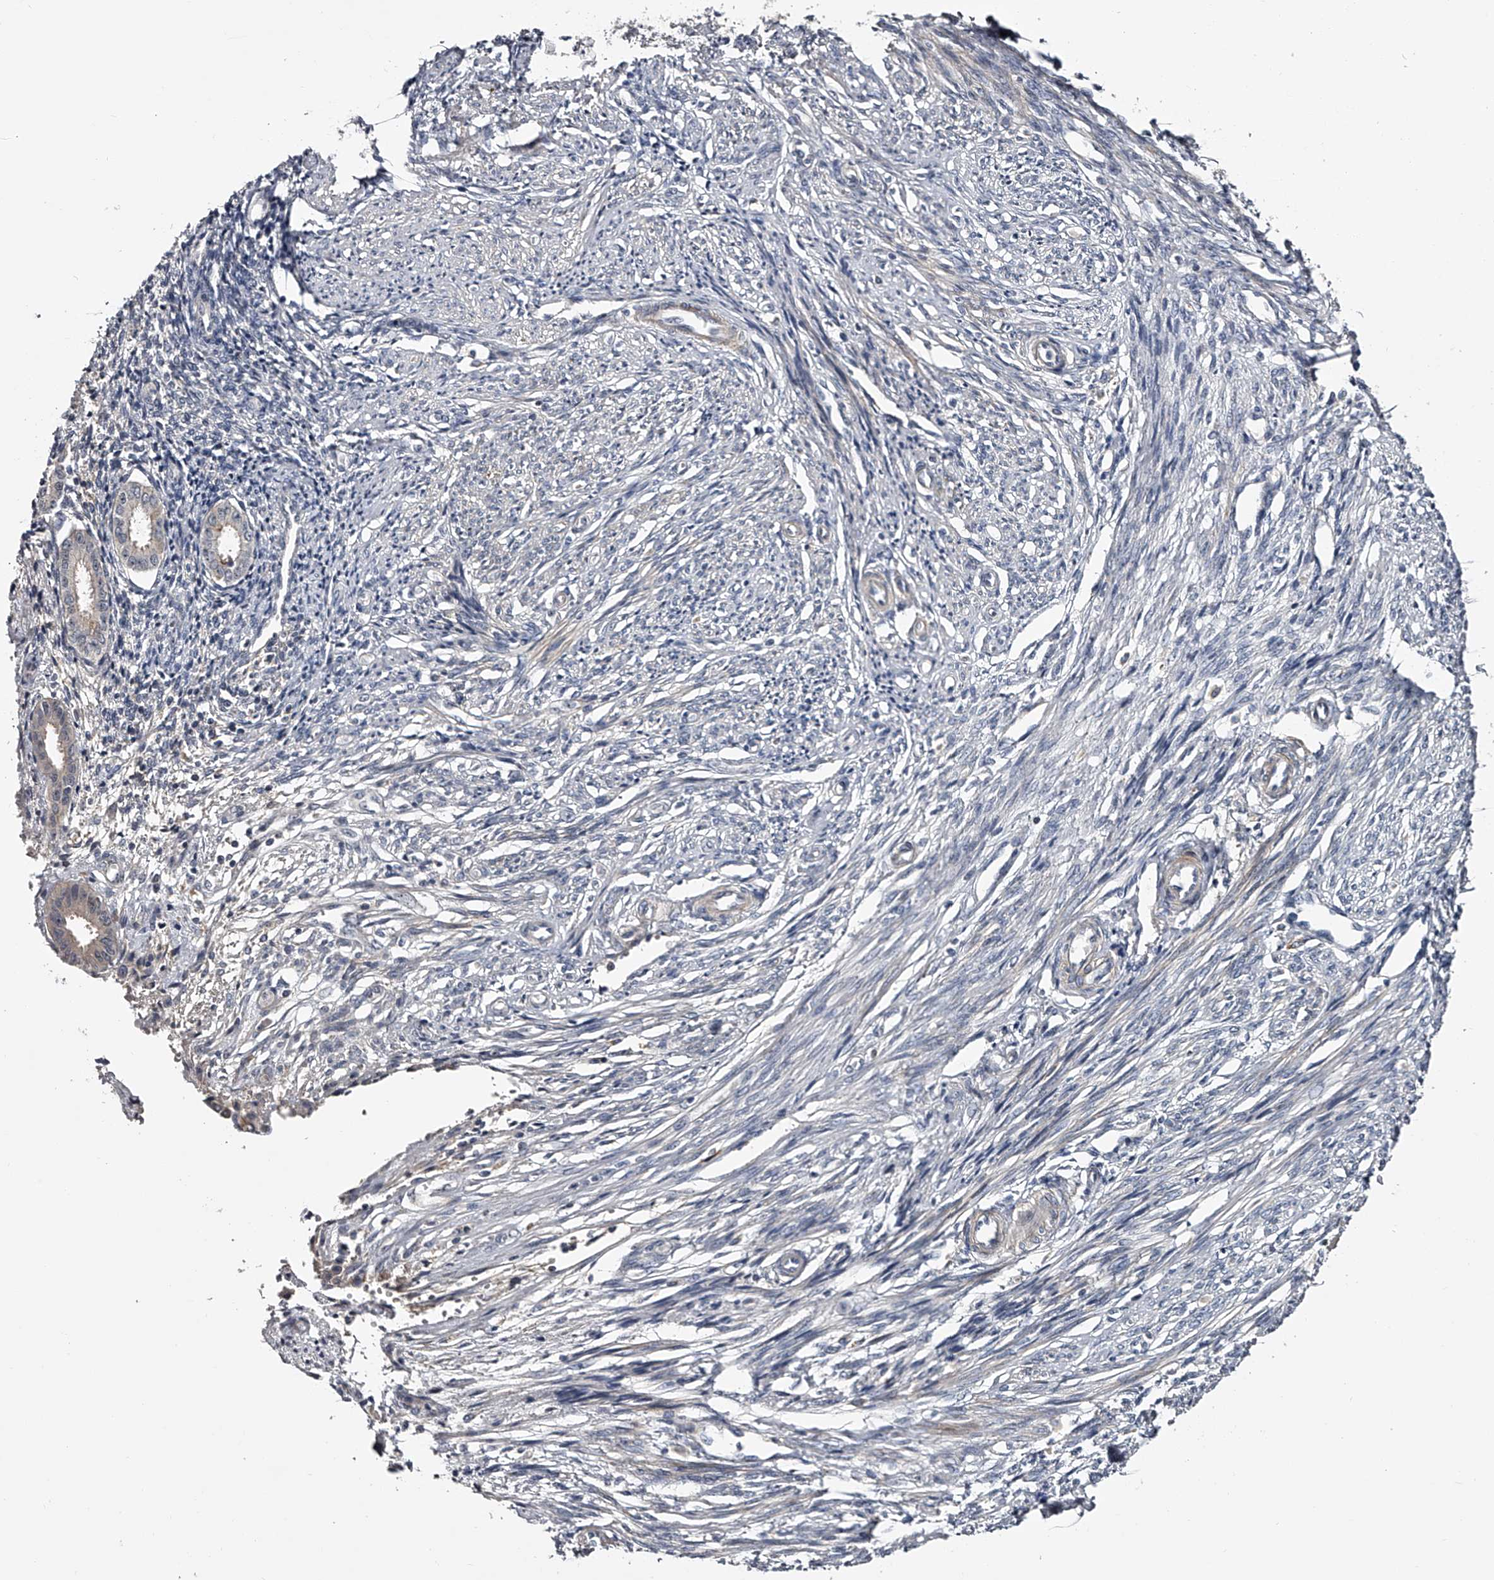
{"staining": {"intensity": "negative", "quantity": "none", "location": "none"}, "tissue": "endometrium", "cell_type": "Cells in endometrial stroma", "image_type": "normal", "snomed": [{"axis": "morphology", "description": "Normal tissue, NOS"}, {"axis": "topography", "description": "Endometrium"}], "caption": "The micrograph demonstrates no staining of cells in endometrial stroma in benign endometrium. (Stains: DAB IHC with hematoxylin counter stain, Microscopy: brightfield microscopy at high magnification).", "gene": "MDN1", "patient": {"sex": "female", "age": 56}}